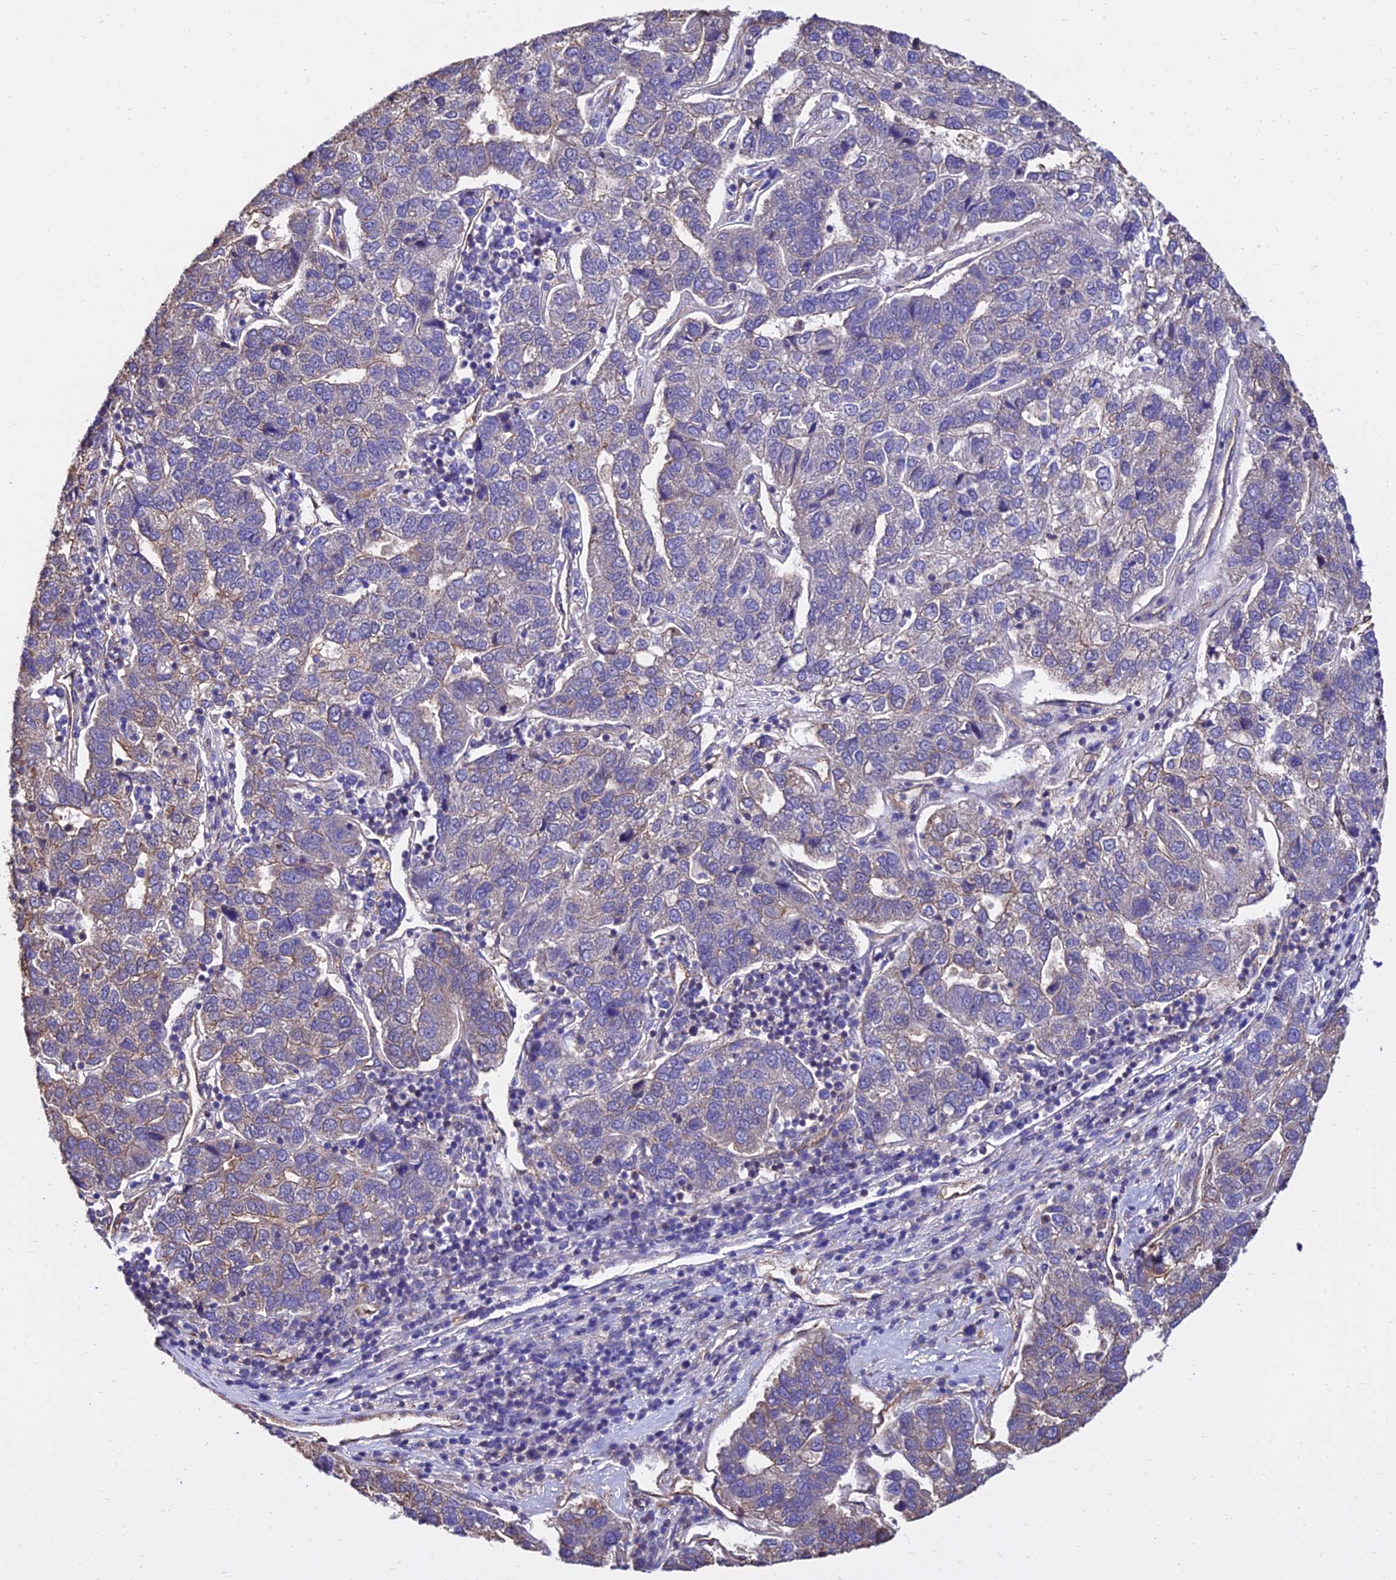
{"staining": {"intensity": "weak", "quantity": "<25%", "location": "cytoplasmic/membranous"}, "tissue": "pancreatic cancer", "cell_type": "Tumor cells", "image_type": "cancer", "snomed": [{"axis": "morphology", "description": "Adenocarcinoma, NOS"}, {"axis": "topography", "description": "Pancreas"}], "caption": "Immunohistochemistry (IHC) of pancreatic adenocarcinoma reveals no expression in tumor cells.", "gene": "CALM2", "patient": {"sex": "female", "age": 61}}